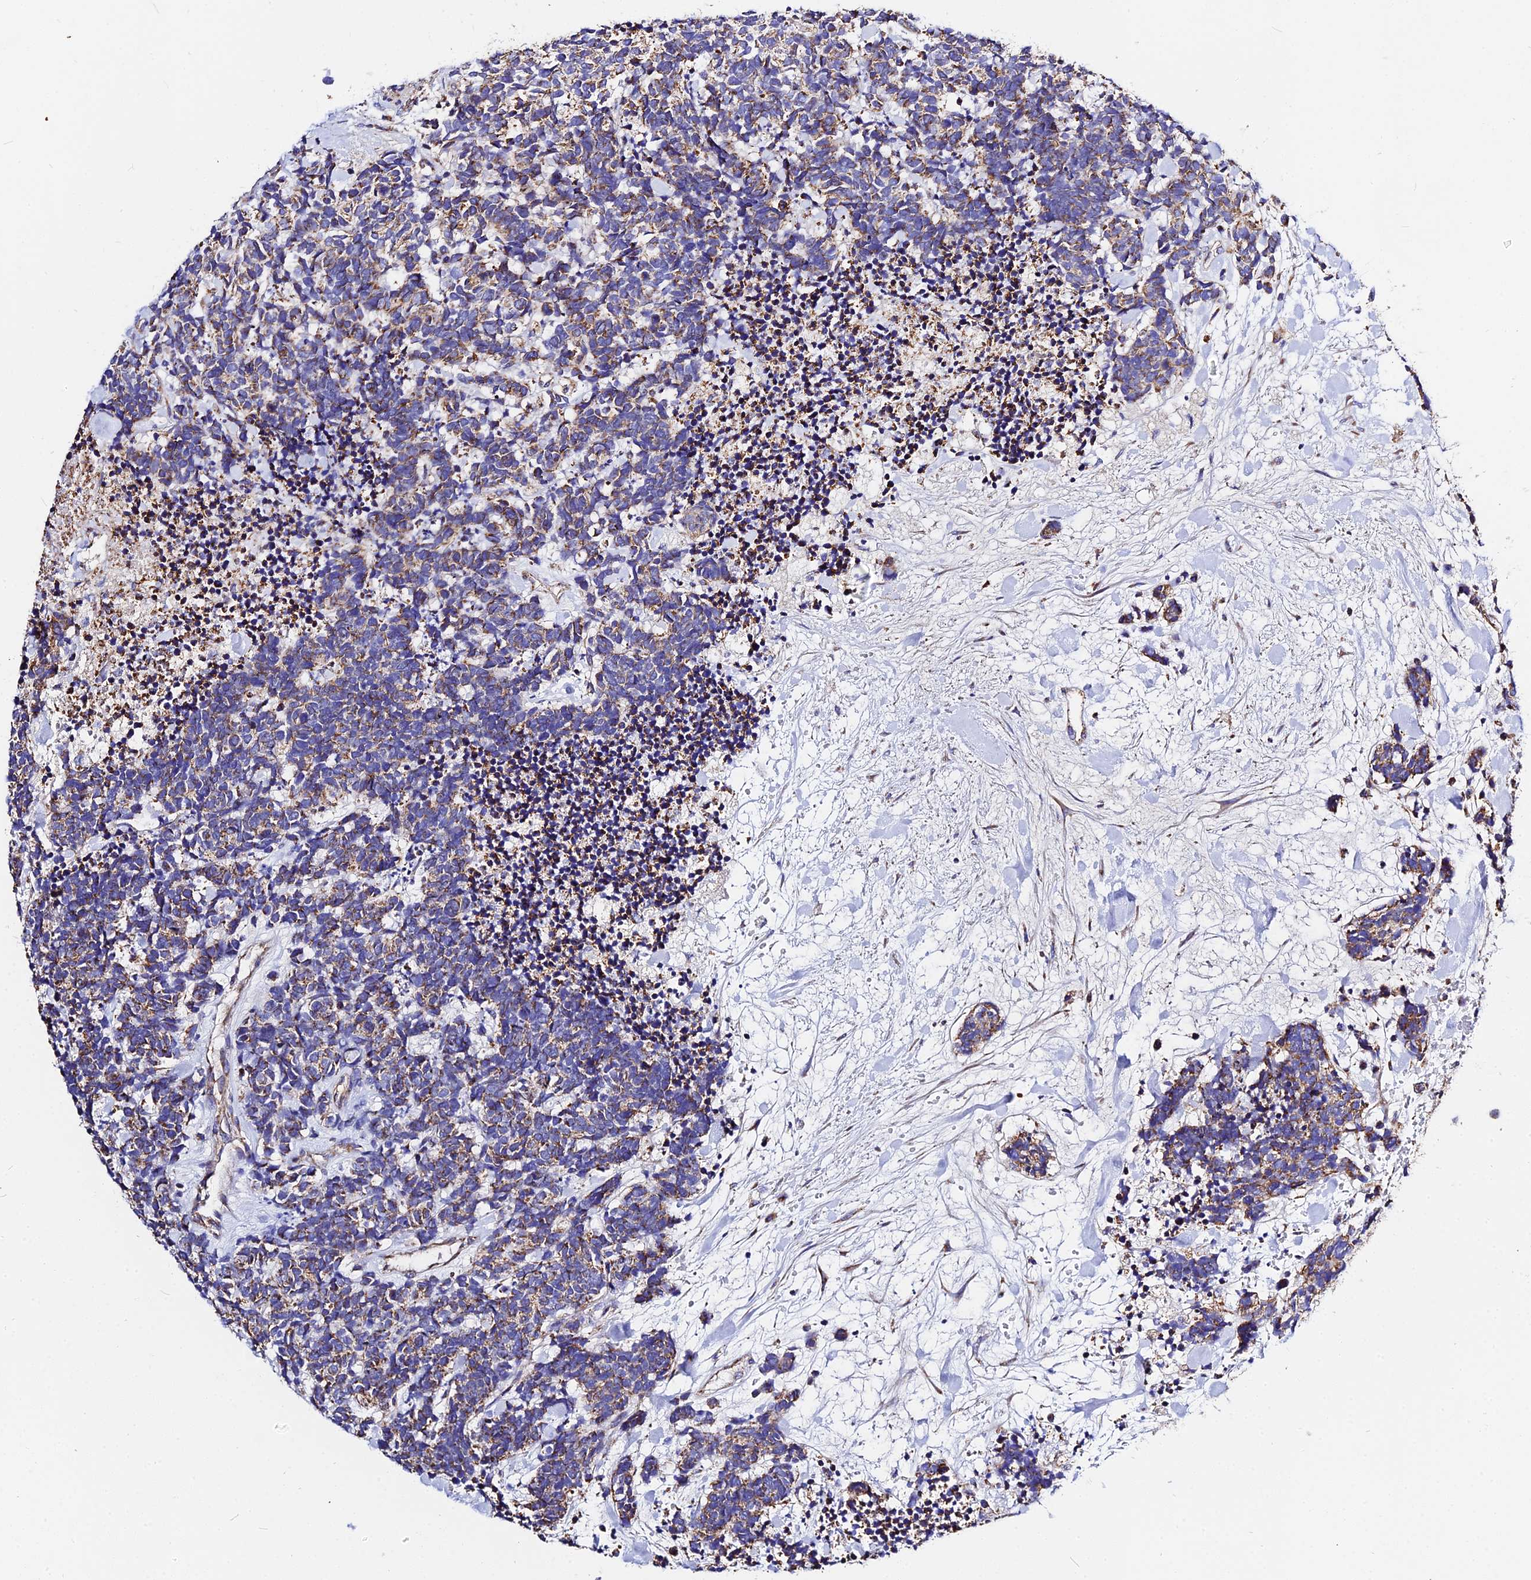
{"staining": {"intensity": "moderate", "quantity": ">75%", "location": "cytoplasmic/membranous"}, "tissue": "carcinoid", "cell_type": "Tumor cells", "image_type": "cancer", "snomed": [{"axis": "morphology", "description": "Carcinoma, NOS"}, {"axis": "morphology", "description": "Carcinoid, malignant, NOS"}, {"axis": "topography", "description": "Prostate"}], "caption": "Immunohistochemical staining of human carcinoid shows medium levels of moderate cytoplasmic/membranous expression in approximately >75% of tumor cells.", "gene": "ZNF573", "patient": {"sex": "male", "age": 57}}